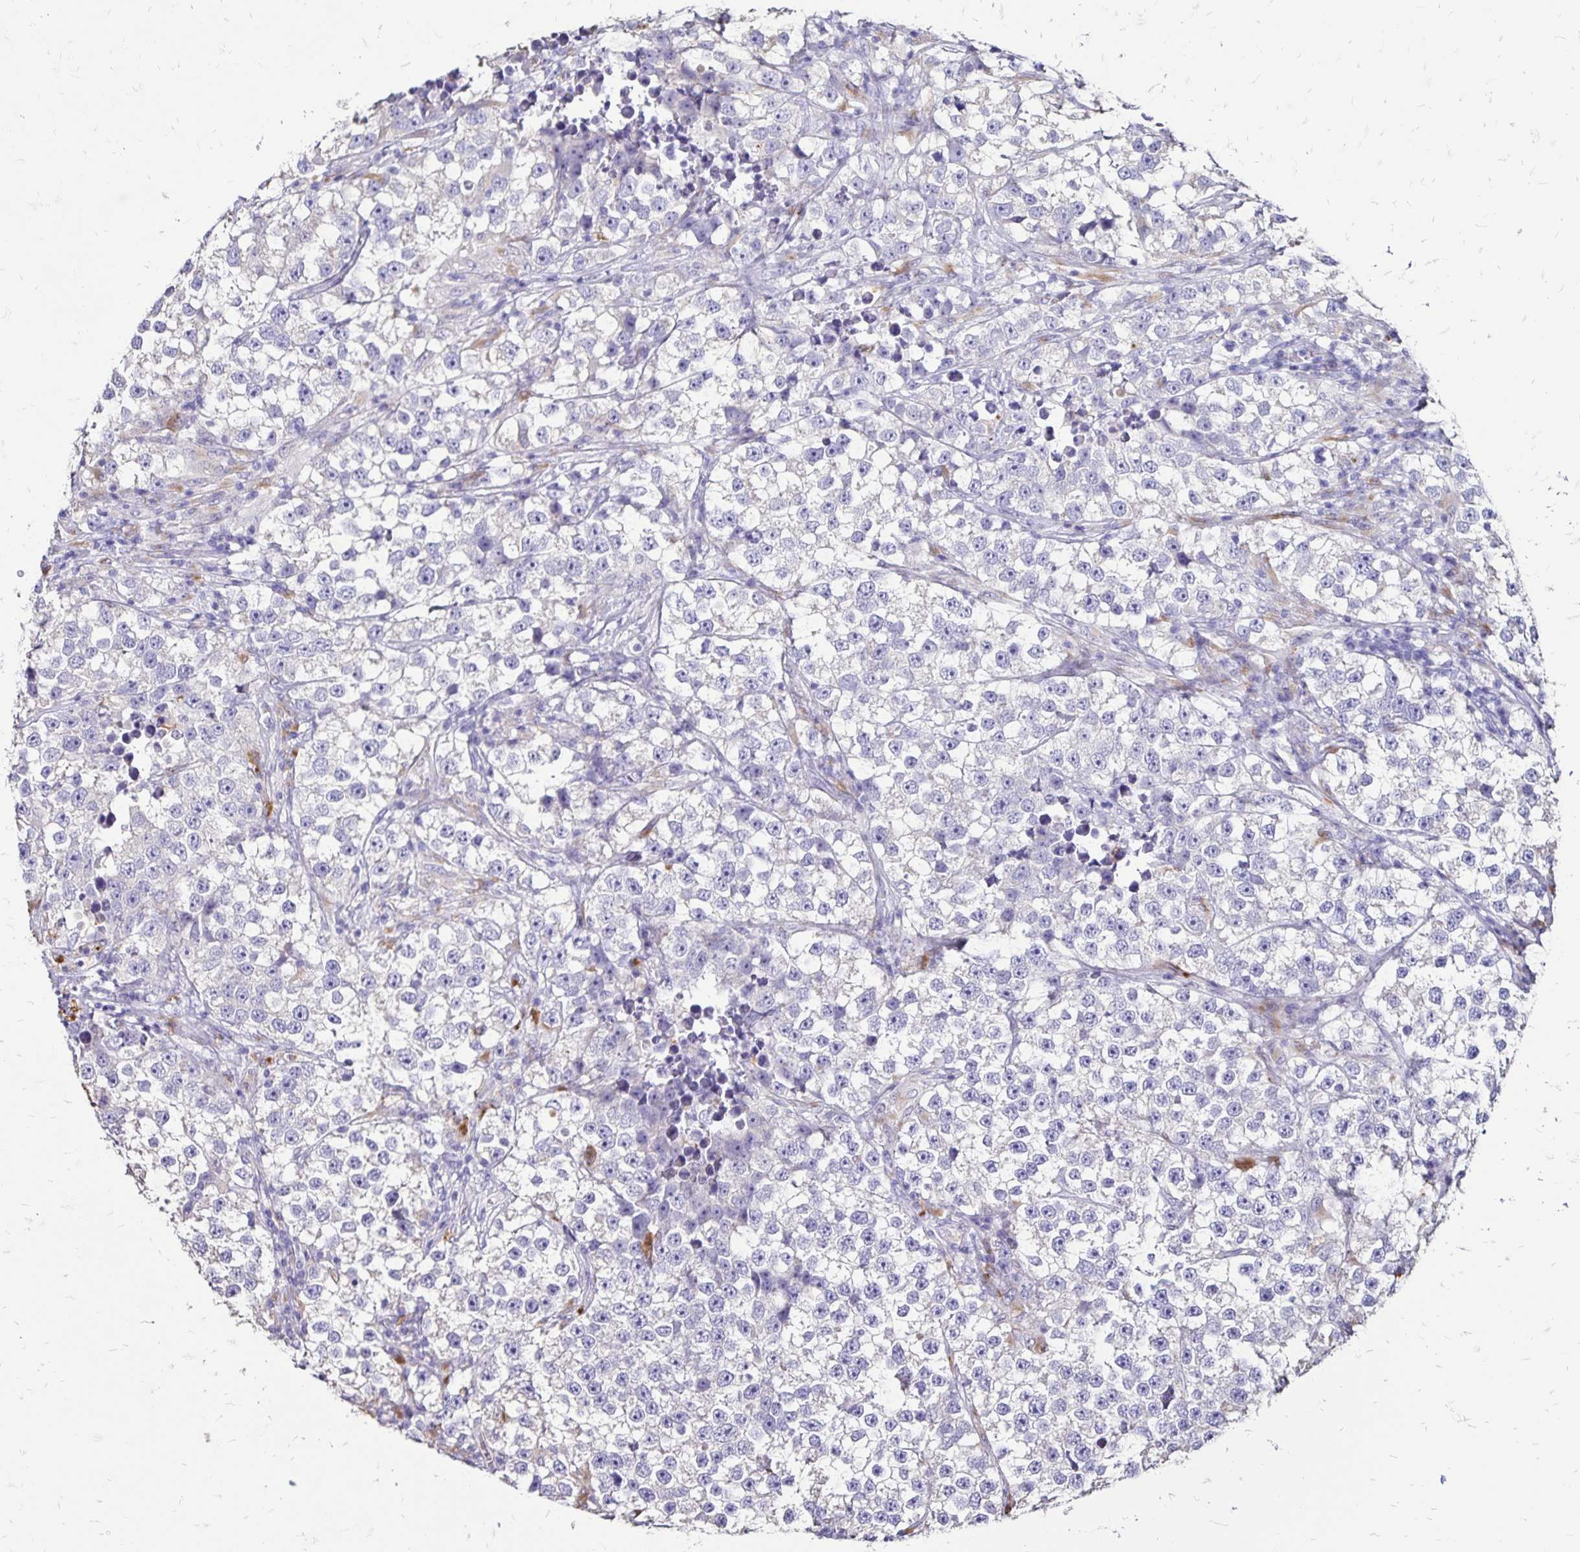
{"staining": {"intensity": "negative", "quantity": "none", "location": "none"}, "tissue": "testis cancer", "cell_type": "Tumor cells", "image_type": "cancer", "snomed": [{"axis": "morphology", "description": "Seminoma, NOS"}, {"axis": "topography", "description": "Testis"}], "caption": "This is a photomicrograph of IHC staining of seminoma (testis), which shows no expression in tumor cells.", "gene": "EVPL", "patient": {"sex": "male", "age": 46}}